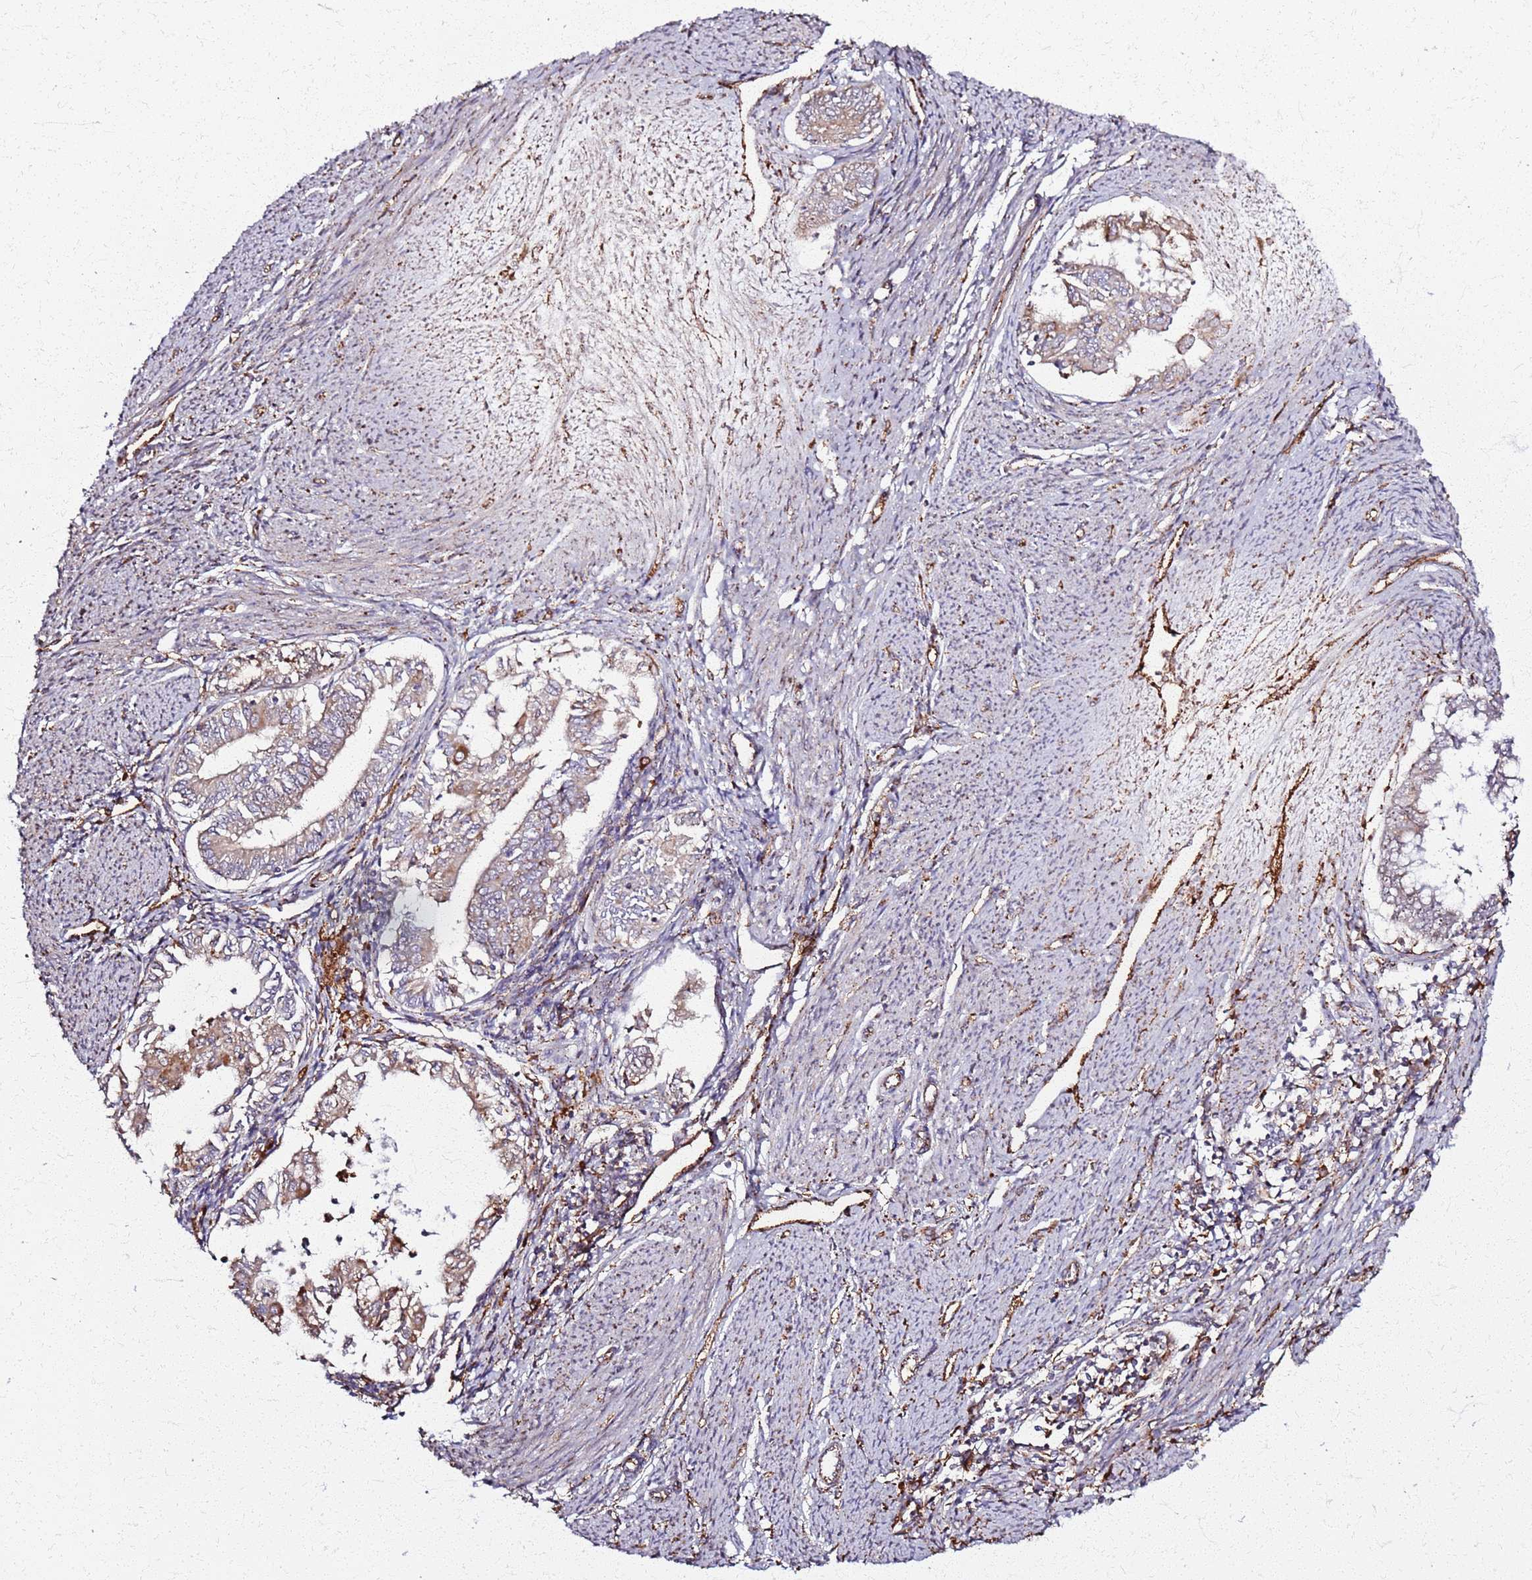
{"staining": {"intensity": "weak", "quantity": ">75%", "location": "cytoplasmic/membranous"}, "tissue": "endometrial cancer", "cell_type": "Tumor cells", "image_type": "cancer", "snomed": [{"axis": "morphology", "description": "Adenocarcinoma, NOS"}, {"axis": "topography", "description": "Endometrium"}], "caption": "Endometrial cancer (adenocarcinoma) stained with immunohistochemistry (IHC) demonstrates weak cytoplasmic/membranous expression in approximately >75% of tumor cells.", "gene": "KRI1", "patient": {"sex": "female", "age": 79}}